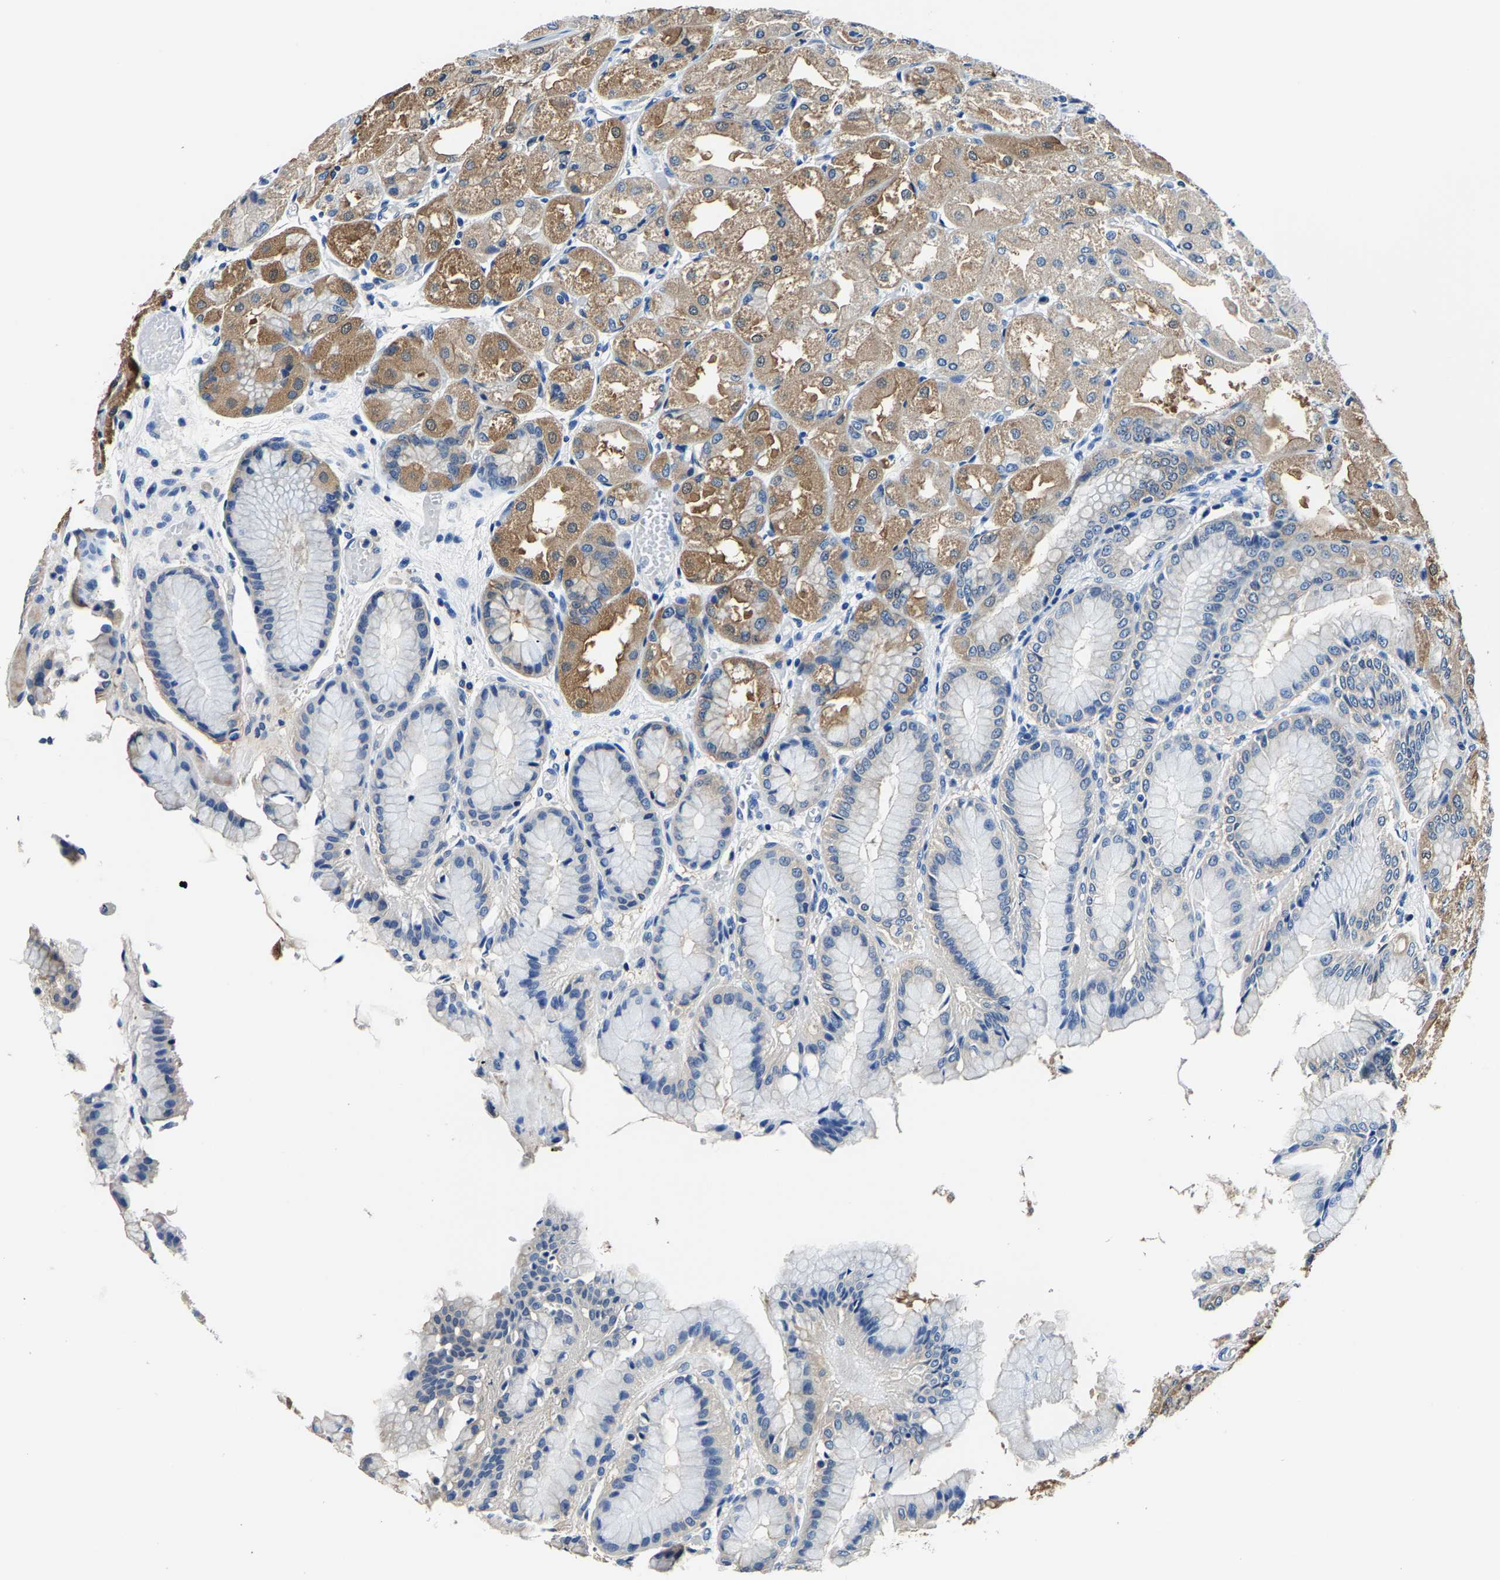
{"staining": {"intensity": "moderate", "quantity": "25%-75%", "location": "cytoplasmic/membranous"}, "tissue": "stomach", "cell_type": "Glandular cells", "image_type": "normal", "snomed": [{"axis": "morphology", "description": "Normal tissue, NOS"}, {"axis": "topography", "description": "Stomach, upper"}], "caption": "A high-resolution photomicrograph shows immunohistochemistry (IHC) staining of unremarkable stomach, which shows moderate cytoplasmic/membranous positivity in approximately 25%-75% of glandular cells. (DAB = brown stain, brightfield microscopy at high magnification).", "gene": "ALDOB", "patient": {"sex": "male", "age": 72}}